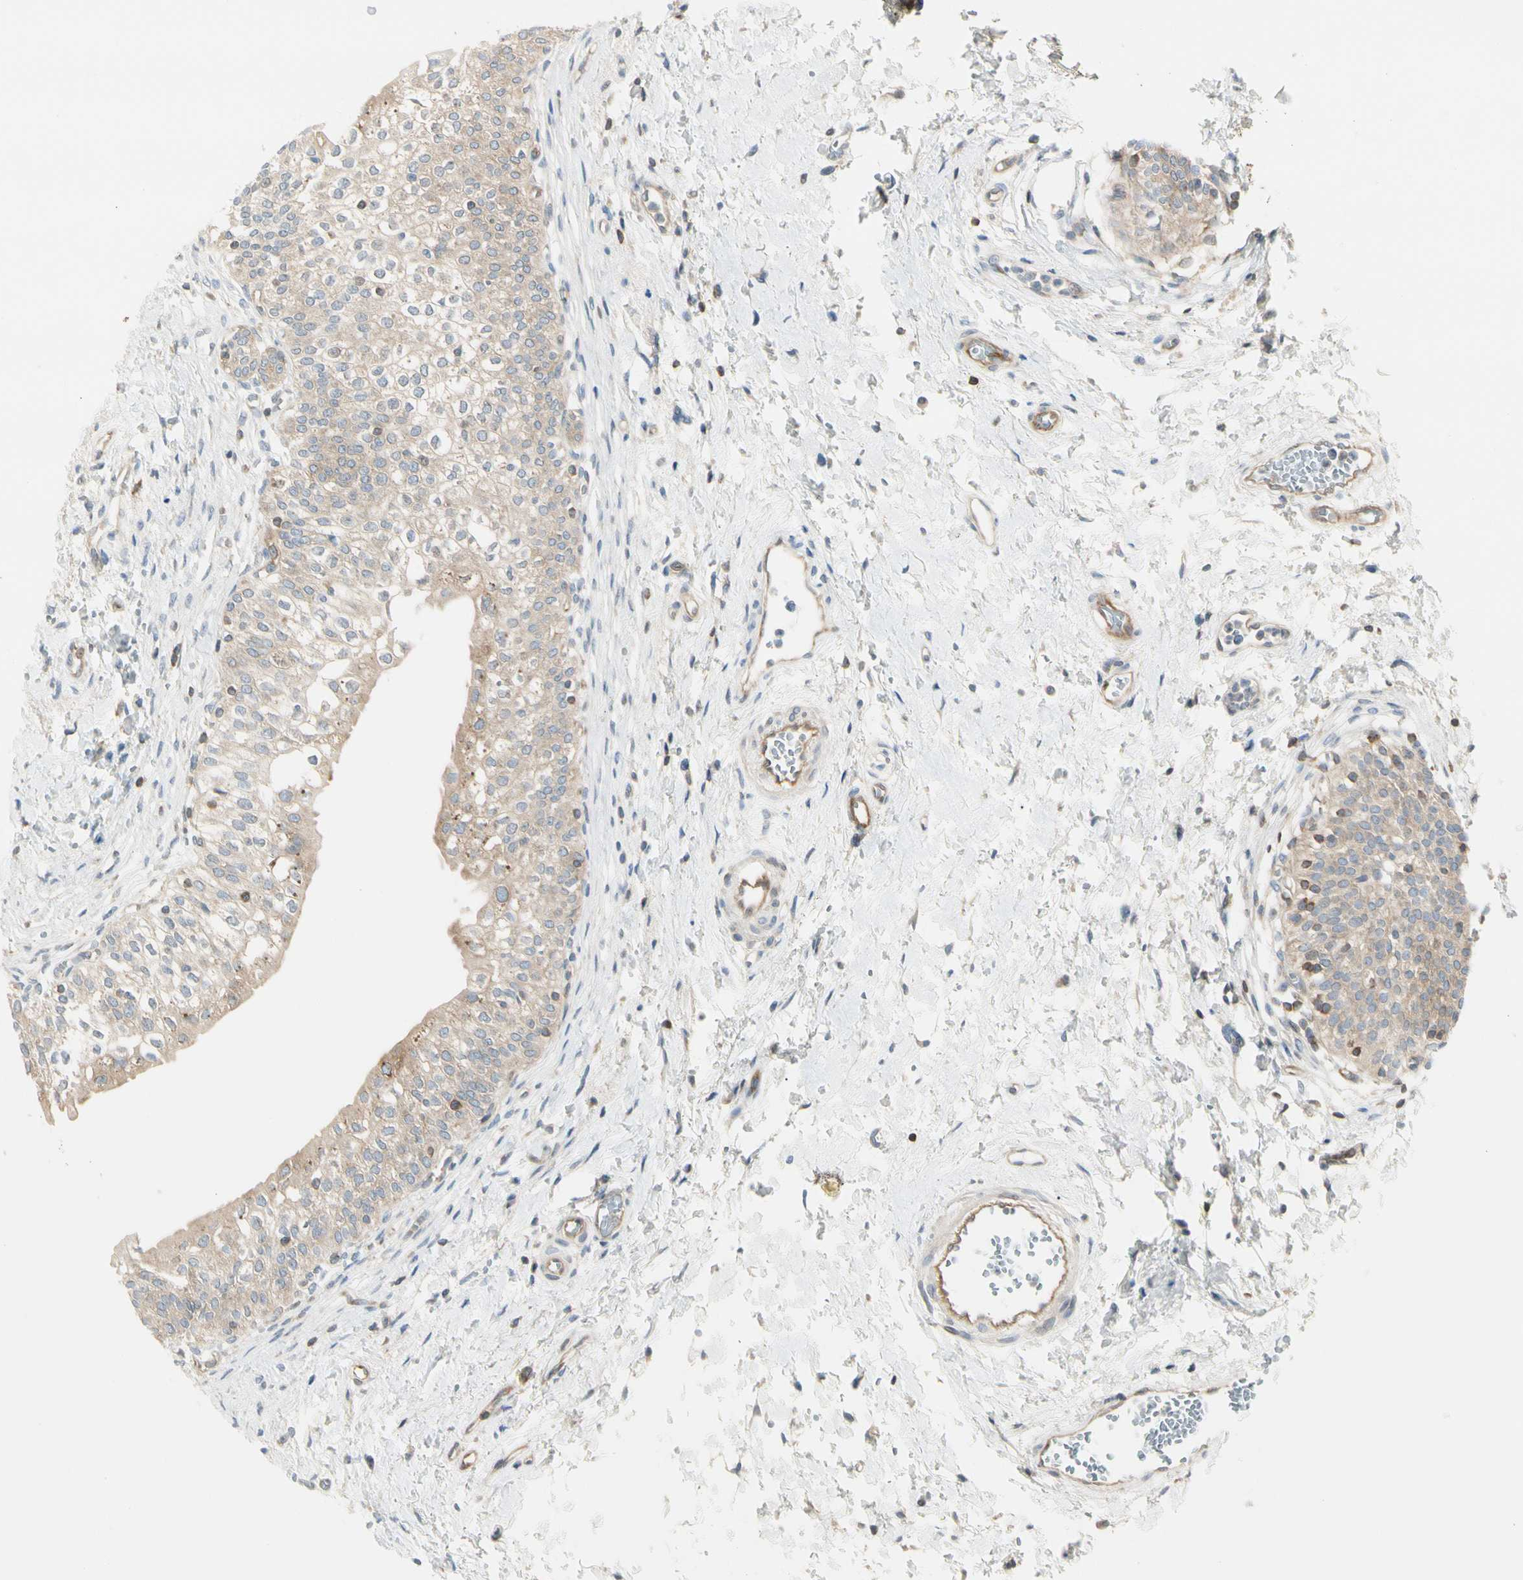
{"staining": {"intensity": "moderate", "quantity": ">75%", "location": "cytoplasmic/membranous"}, "tissue": "urinary bladder", "cell_type": "Urothelial cells", "image_type": "normal", "snomed": [{"axis": "morphology", "description": "Normal tissue, NOS"}, {"axis": "topography", "description": "Urinary bladder"}], "caption": "Protein analysis of normal urinary bladder demonstrates moderate cytoplasmic/membranous expression in approximately >75% of urothelial cells.", "gene": "NFKB2", "patient": {"sex": "male", "age": 55}}